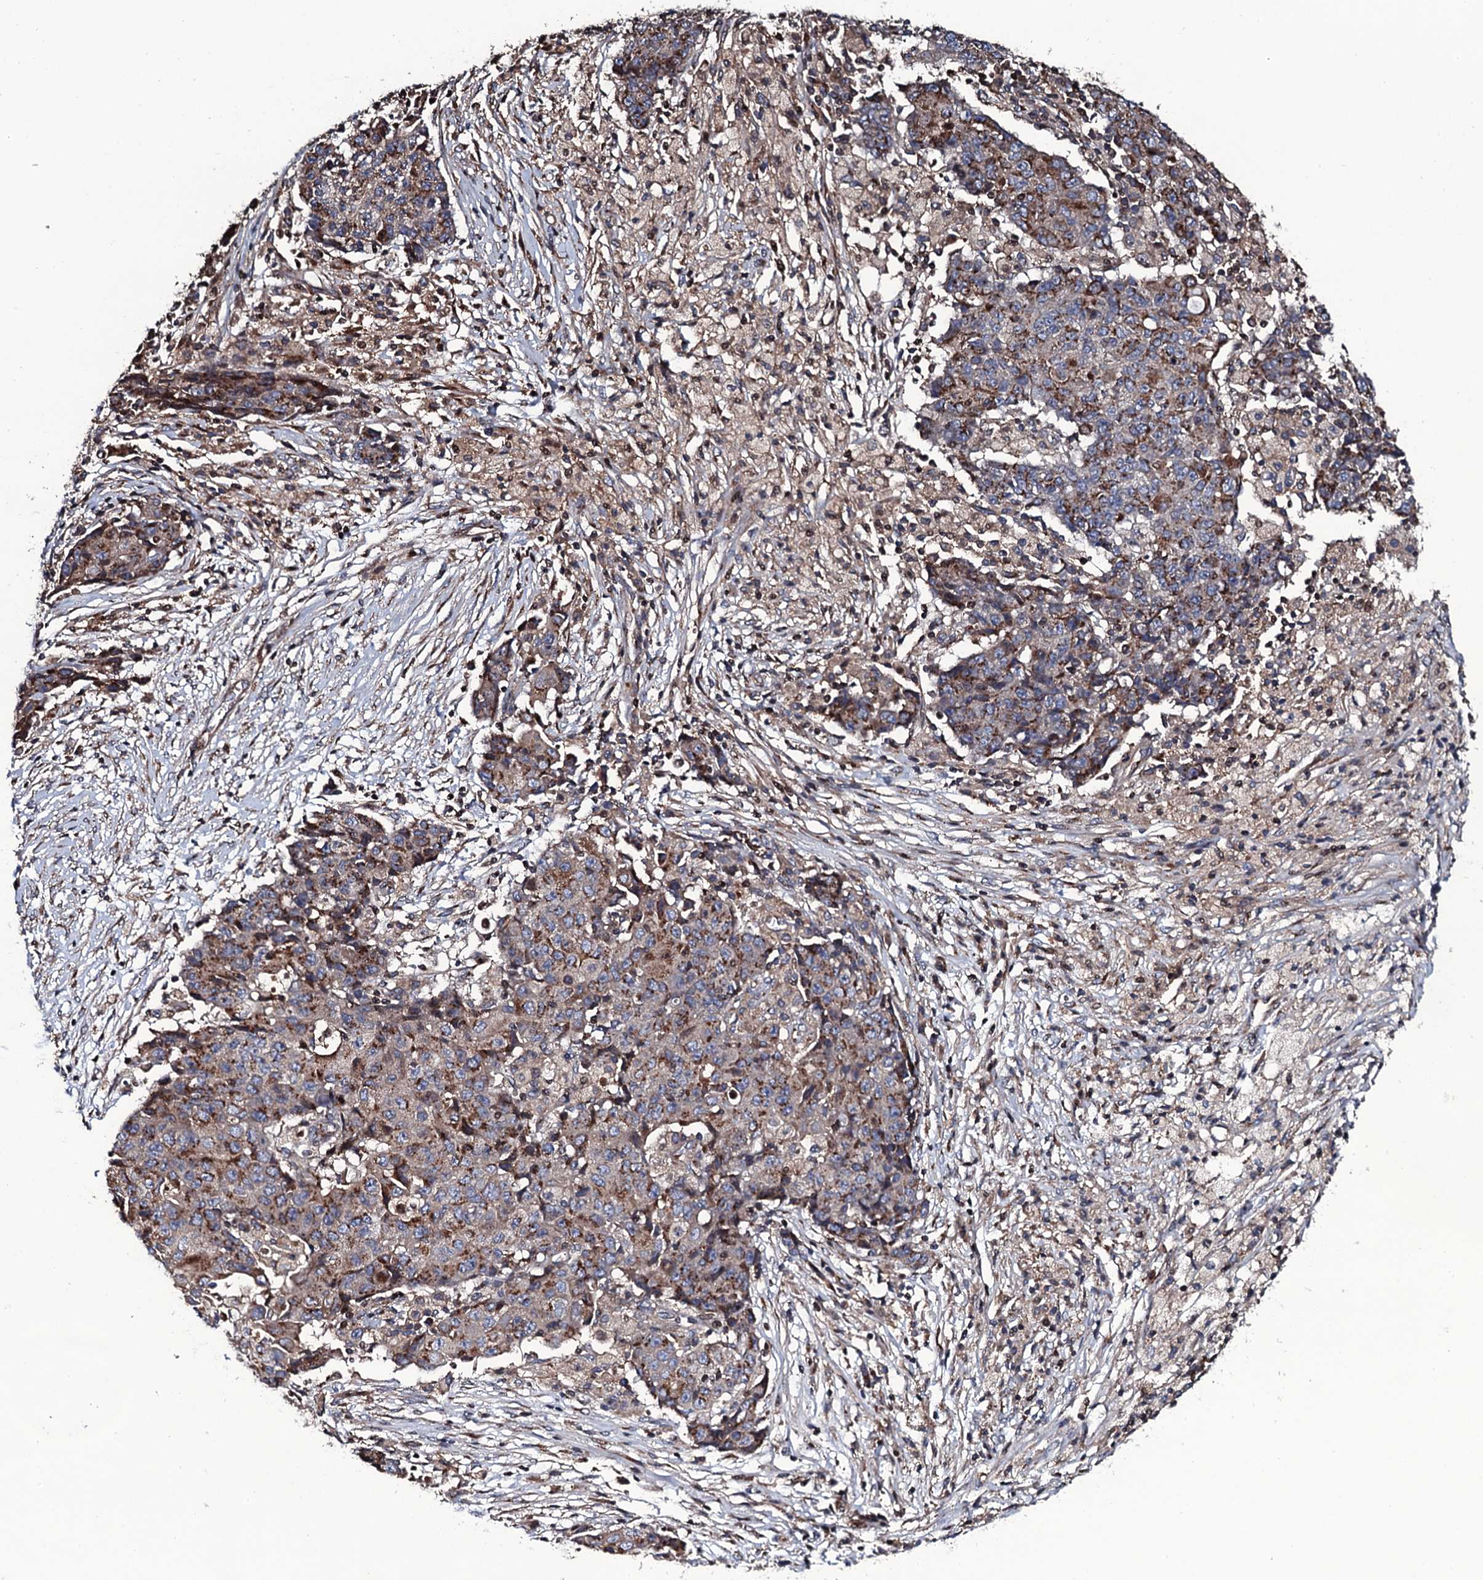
{"staining": {"intensity": "moderate", "quantity": "25%-75%", "location": "cytoplasmic/membranous"}, "tissue": "ovarian cancer", "cell_type": "Tumor cells", "image_type": "cancer", "snomed": [{"axis": "morphology", "description": "Carcinoma, endometroid"}, {"axis": "topography", "description": "Ovary"}], "caption": "This histopathology image demonstrates ovarian cancer stained with immunohistochemistry (IHC) to label a protein in brown. The cytoplasmic/membranous of tumor cells show moderate positivity for the protein. Nuclei are counter-stained blue.", "gene": "PLET1", "patient": {"sex": "female", "age": 42}}